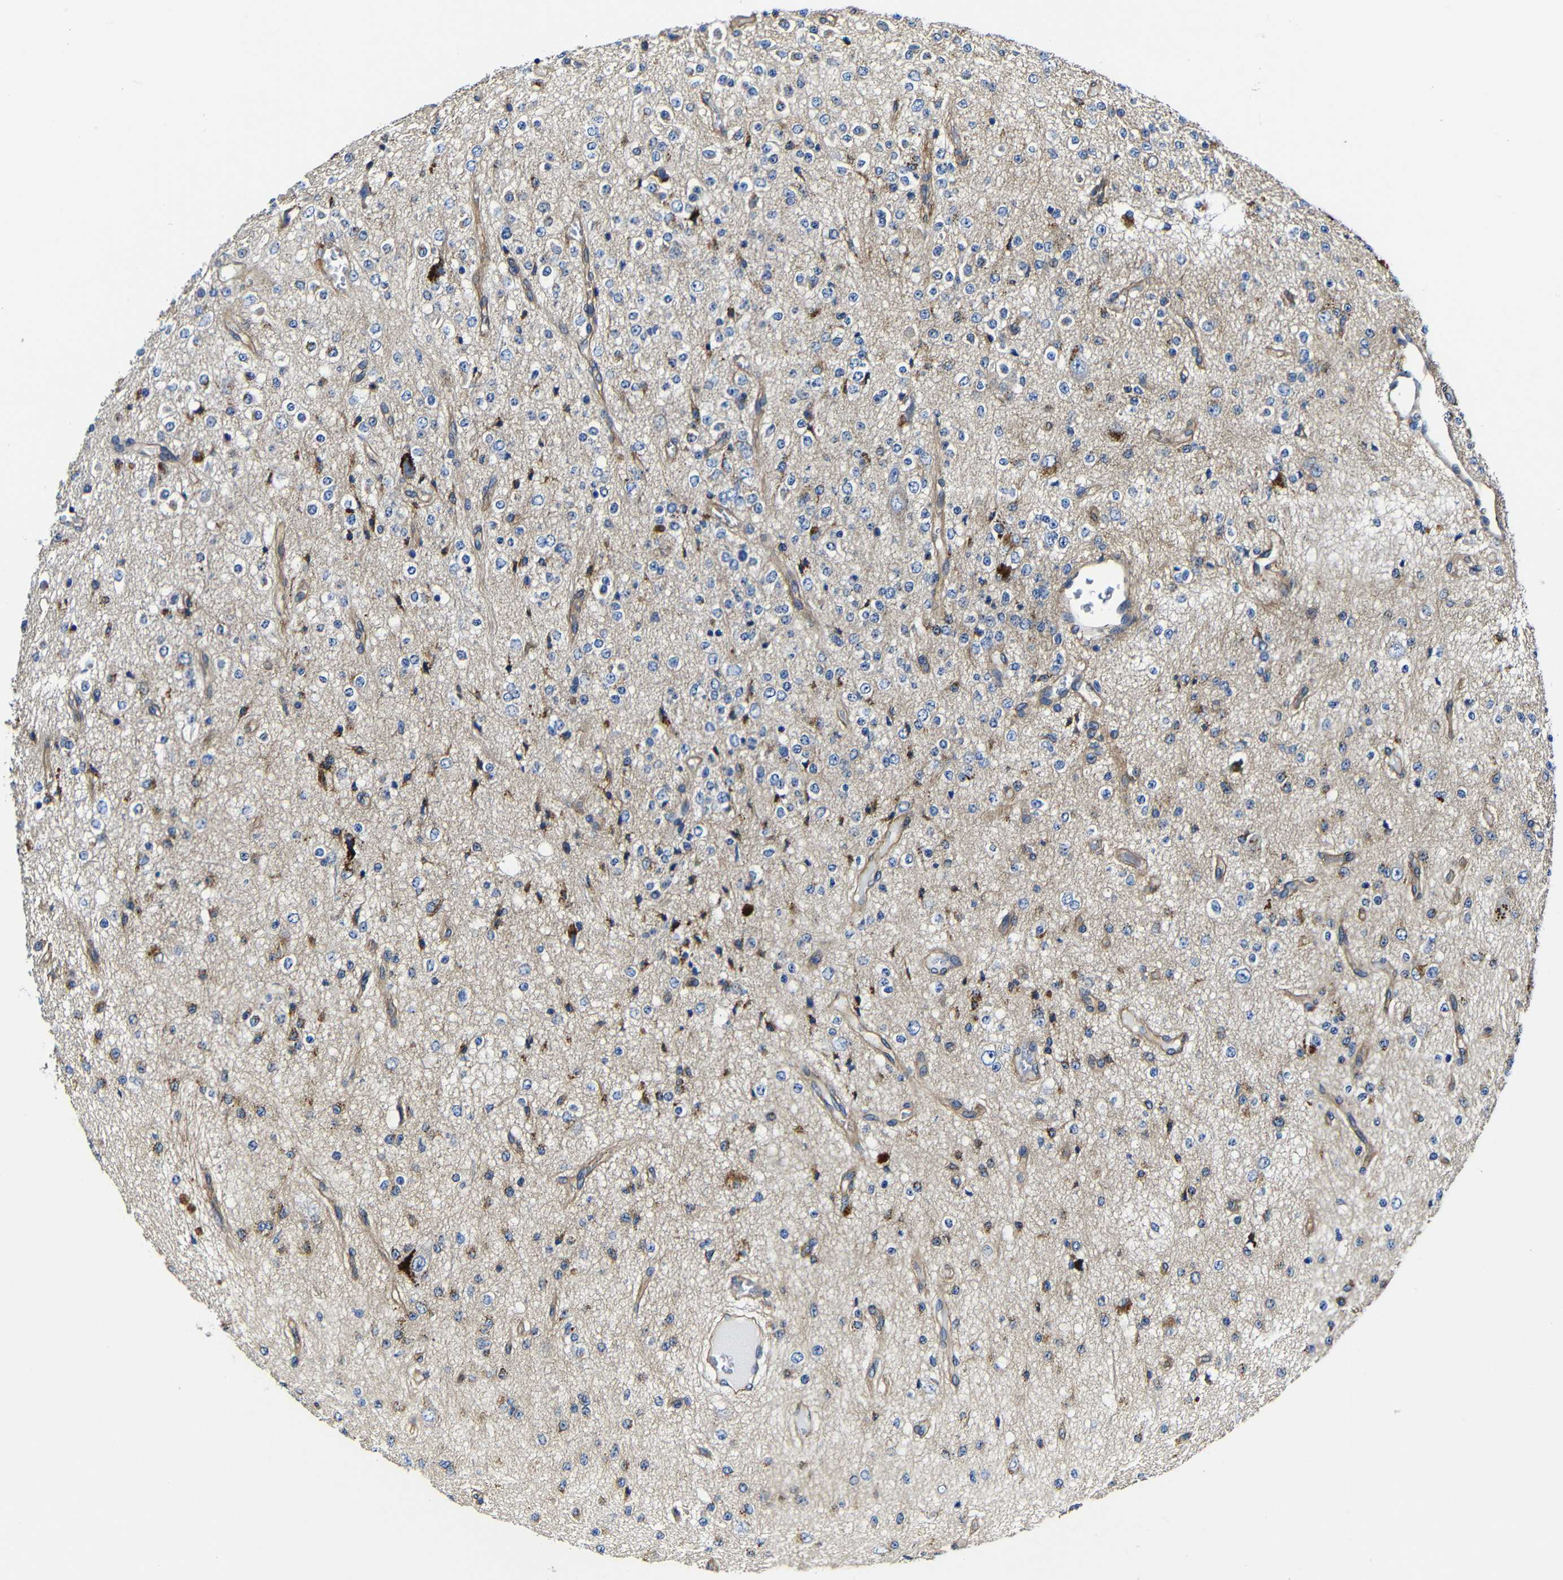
{"staining": {"intensity": "weak", "quantity": "25%-75%", "location": "cytoplasmic/membranous"}, "tissue": "glioma", "cell_type": "Tumor cells", "image_type": "cancer", "snomed": [{"axis": "morphology", "description": "Glioma, malignant, Low grade"}, {"axis": "topography", "description": "Brain"}], "caption": "IHC (DAB) staining of malignant glioma (low-grade) reveals weak cytoplasmic/membranous protein expression in about 25%-75% of tumor cells.", "gene": "GIMAP2", "patient": {"sex": "male", "age": 38}}